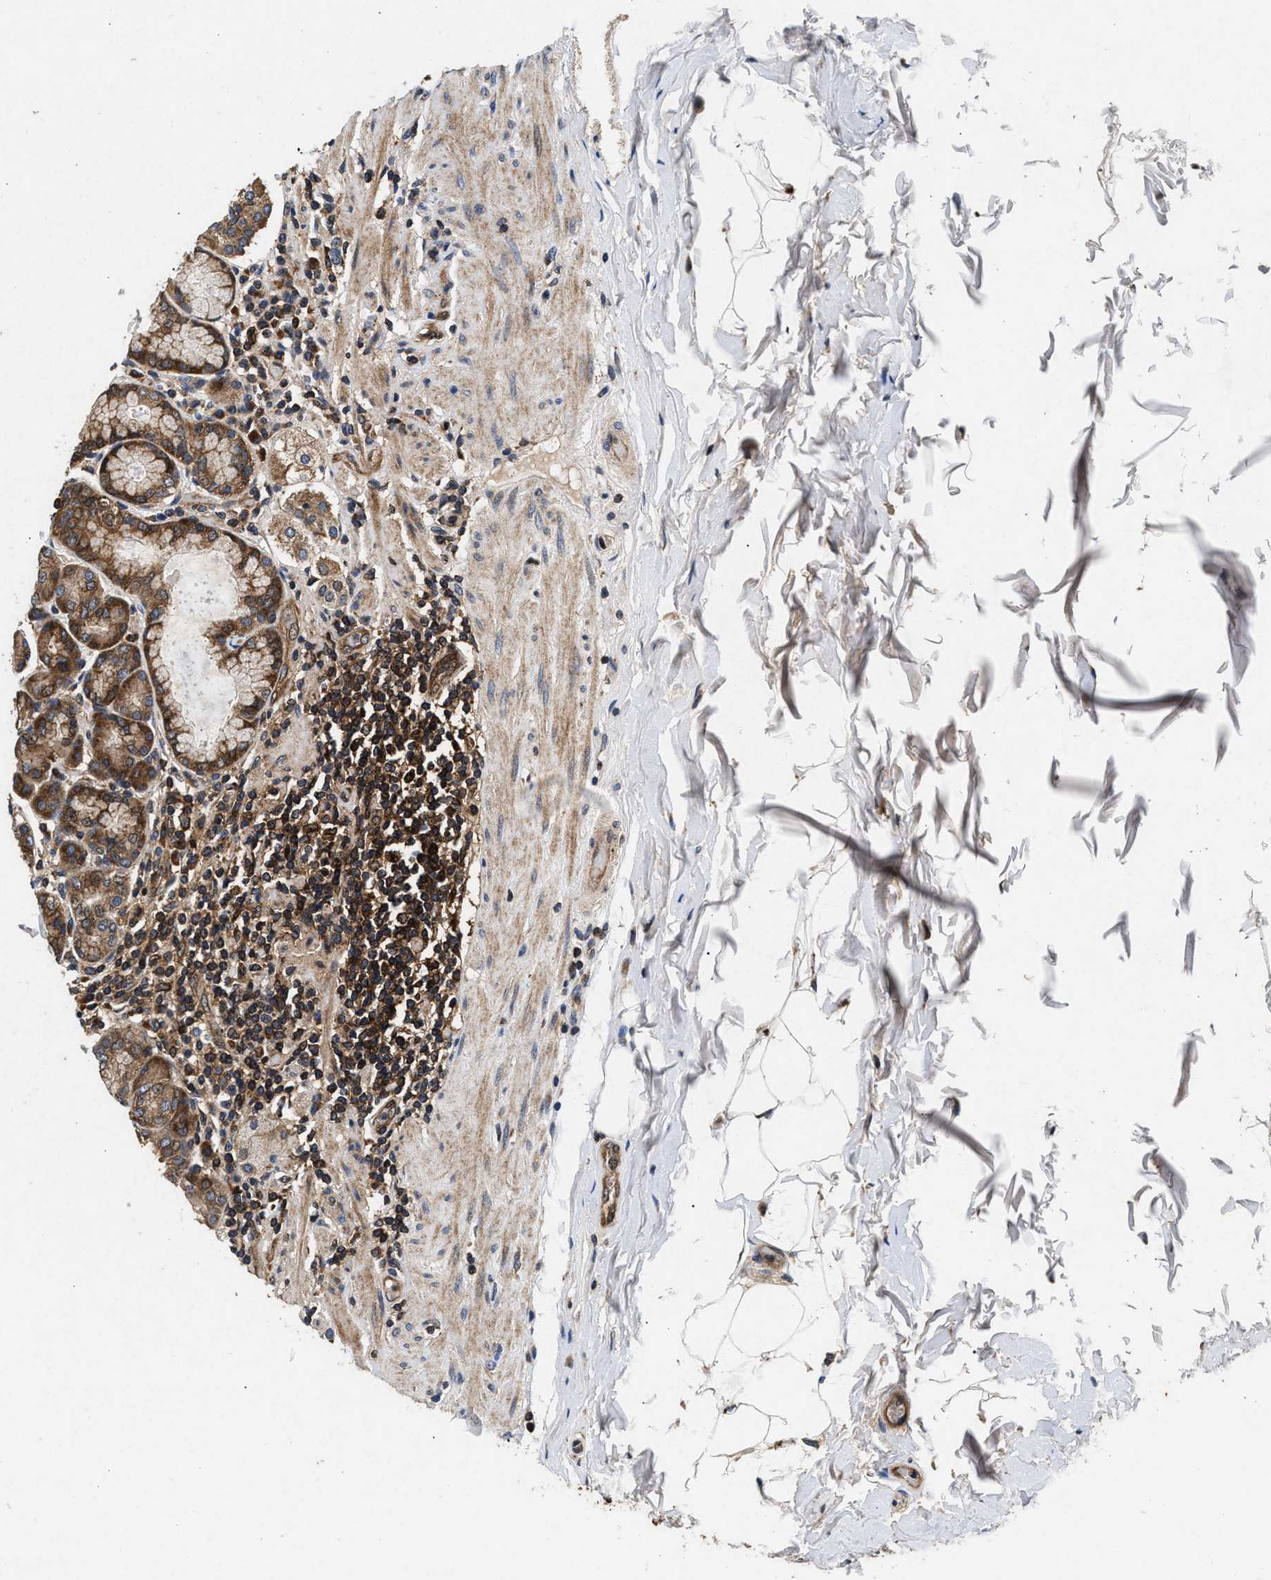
{"staining": {"intensity": "moderate", "quantity": ">75%", "location": "cytoplasmic/membranous"}, "tissue": "stomach", "cell_type": "Glandular cells", "image_type": "normal", "snomed": [{"axis": "morphology", "description": "Normal tissue, NOS"}, {"axis": "topography", "description": "Stomach, lower"}], "caption": "Stomach stained with immunohistochemistry (IHC) displays moderate cytoplasmic/membranous positivity in approximately >75% of glandular cells. The staining was performed using DAB, with brown indicating positive protein expression. Nuclei are stained blue with hematoxylin.", "gene": "NFKB2", "patient": {"sex": "female", "age": 76}}